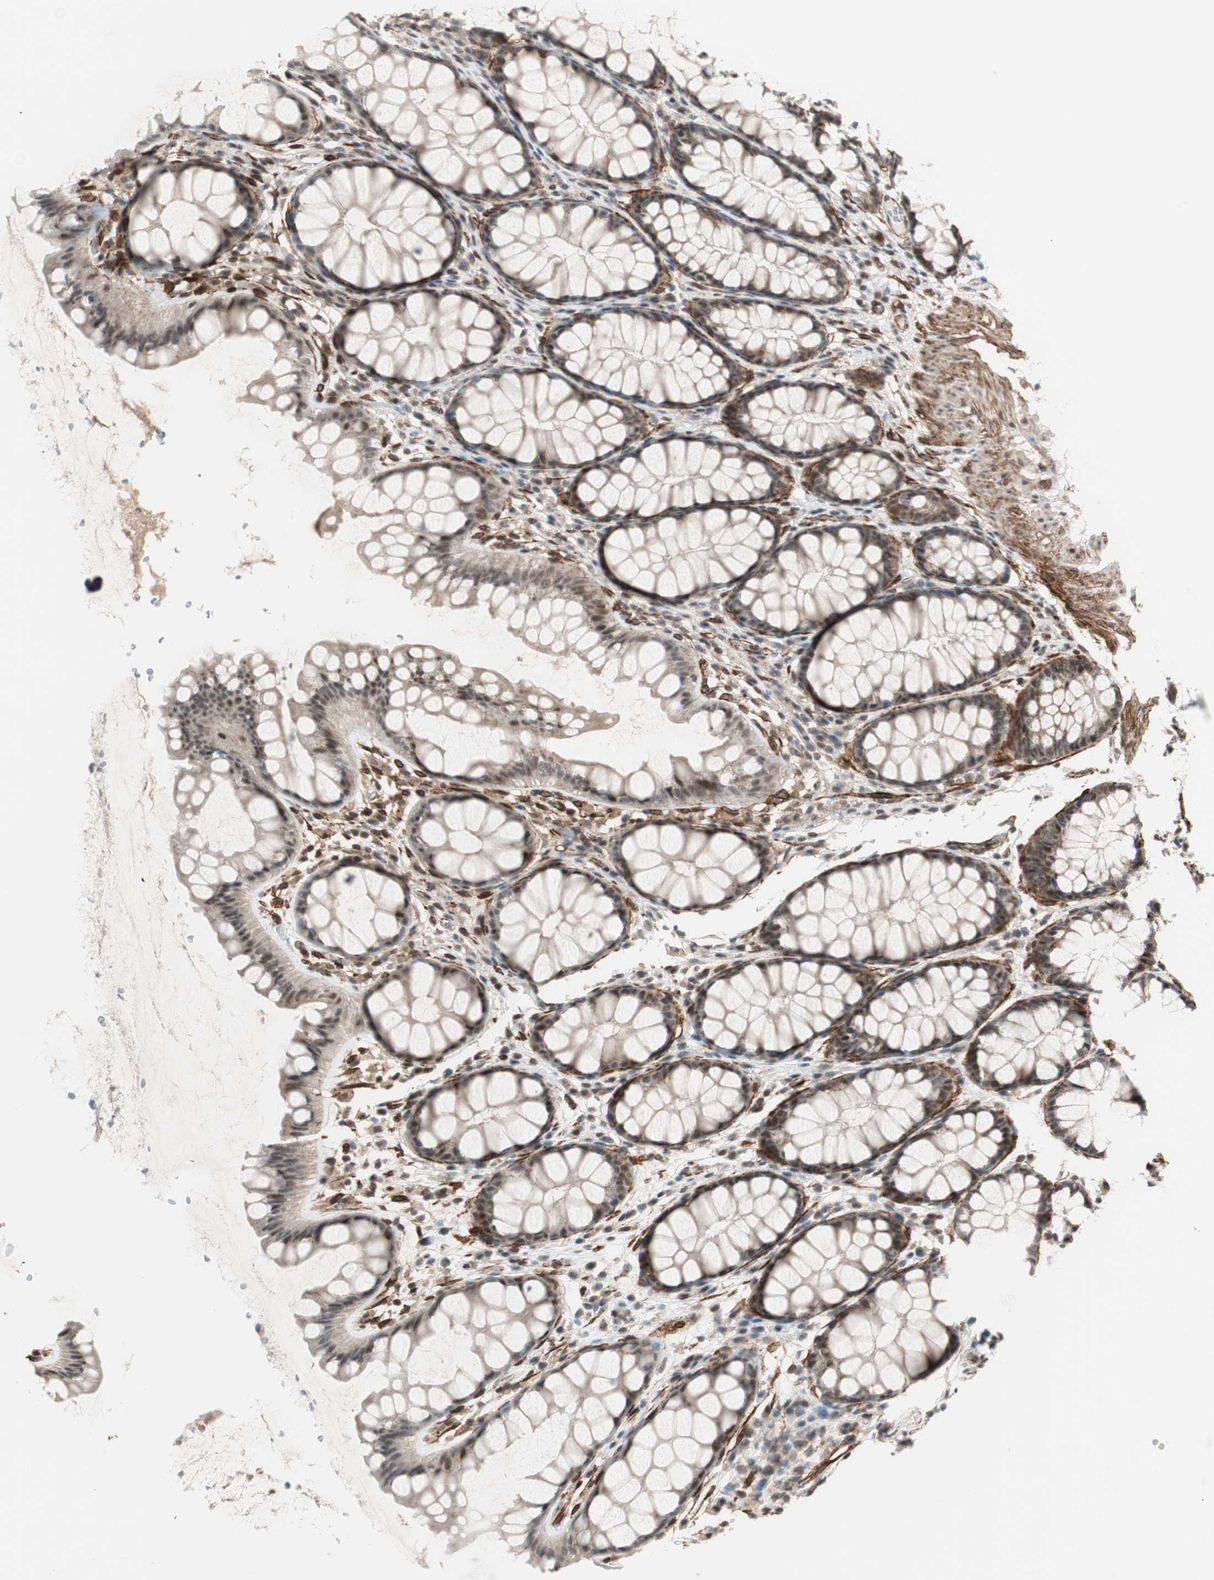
{"staining": {"intensity": "strong", "quantity": "25%-75%", "location": "cytoplasmic/membranous"}, "tissue": "colon", "cell_type": "Endothelial cells", "image_type": "normal", "snomed": [{"axis": "morphology", "description": "Normal tissue, NOS"}, {"axis": "topography", "description": "Colon"}], "caption": "Colon stained with immunohistochemistry displays strong cytoplasmic/membranous staining in about 25%-75% of endothelial cells.", "gene": "CDK19", "patient": {"sex": "female", "age": 55}}